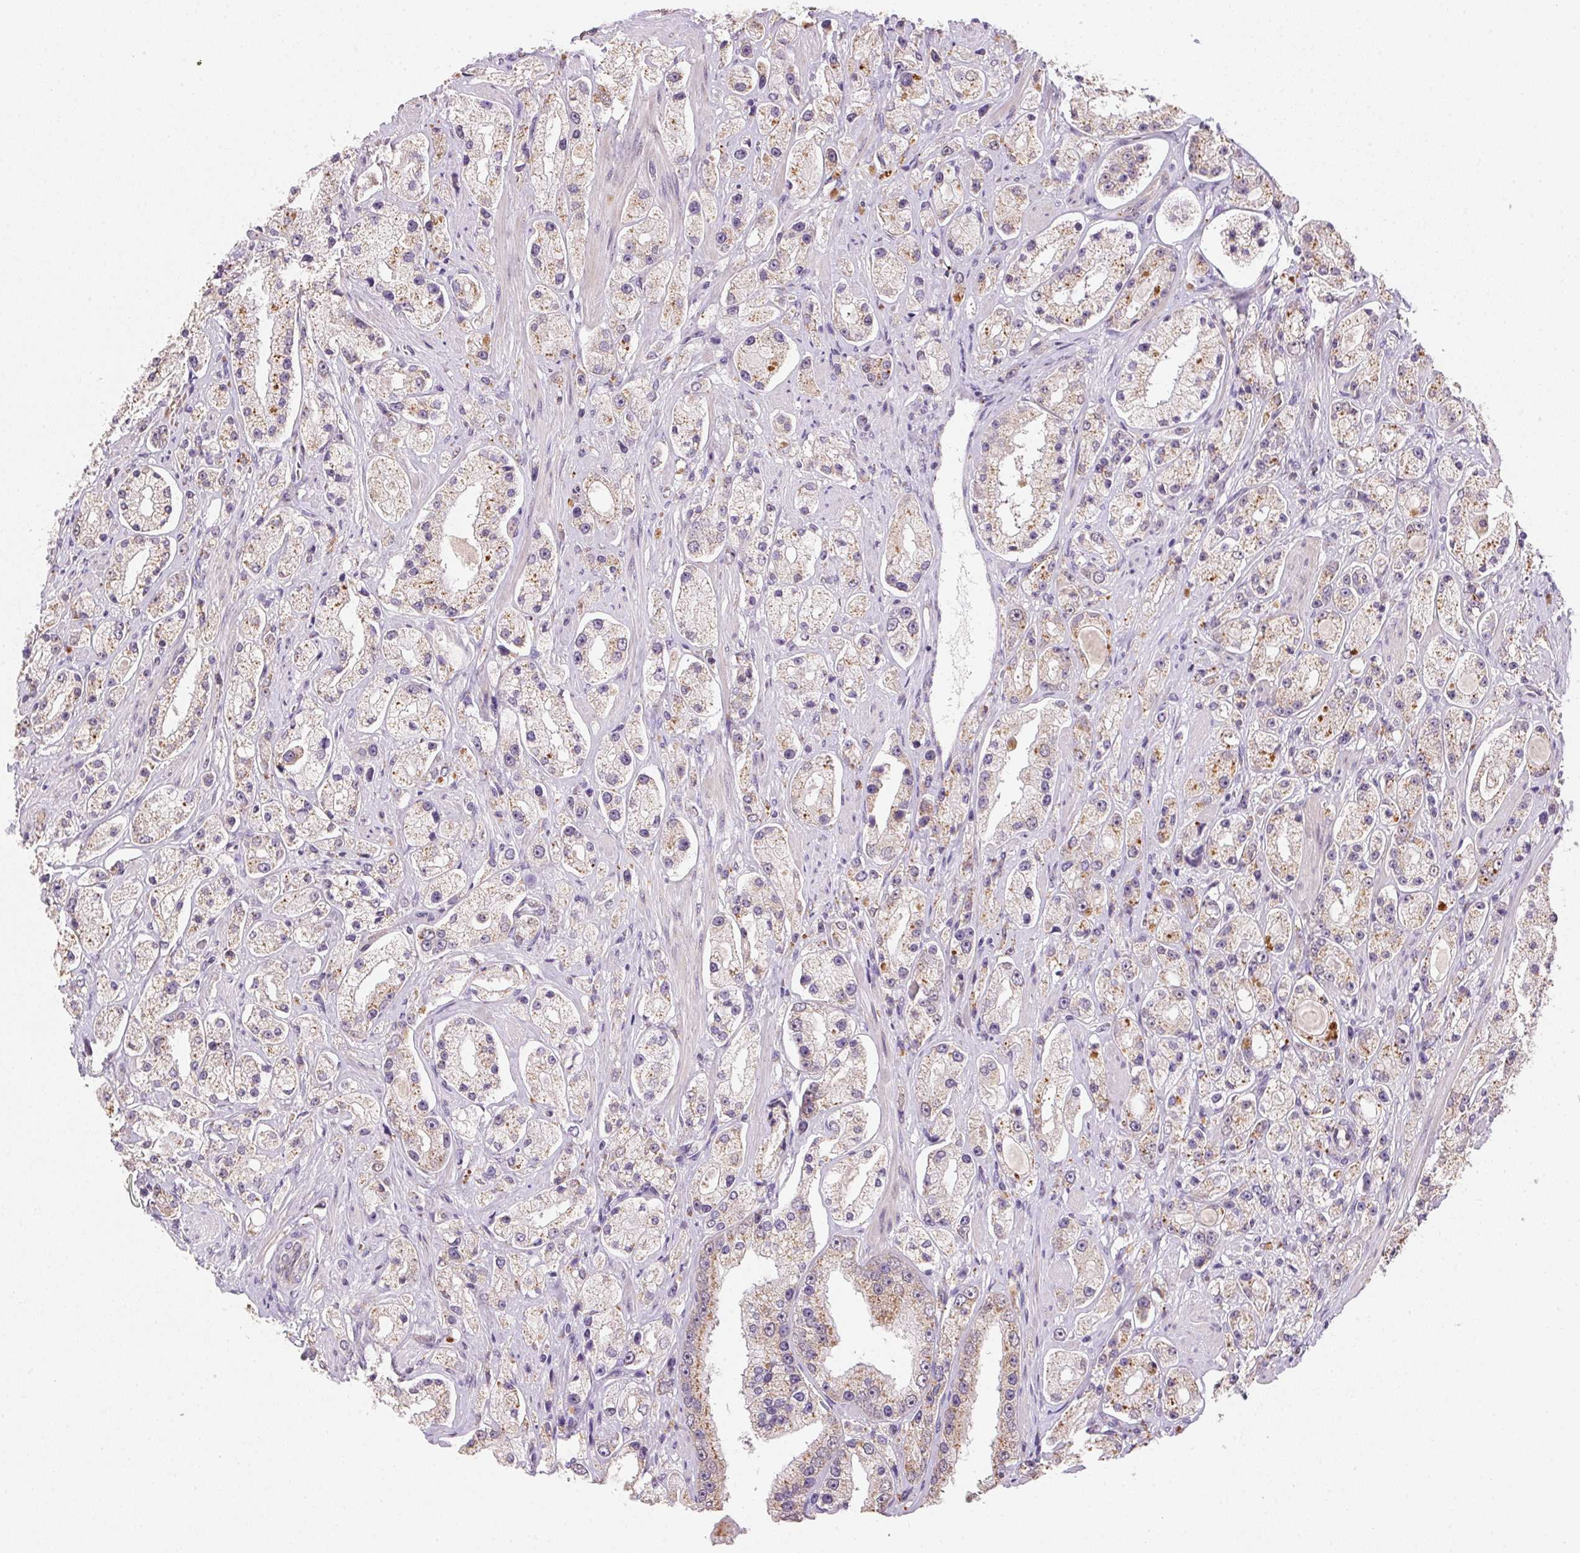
{"staining": {"intensity": "weak", "quantity": ">75%", "location": "cytoplasmic/membranous"}, "tissue": "prostate cancer", "cell_type": "Tumor cells", "image_type": "cancer", "snomed": [{"axis": "morphology", "description": "Adenocarcinoma, High grade"}, {"axis": "topography", "description": "Prostate"}], "caption": "Immunohistochemistry (IHC) of human prostate cancer (adenocarcinoma (high-grade)) displays low levels of weak cytoplasmic/membranous staining in approximately >75% of tumor cells. The staining was performed using DAB, with brown indicating positive protein expression. Nuclei are stained blue with hematoxylin.", "gene": "METTL13", "patient": {"sex": "male", "age": 67}}